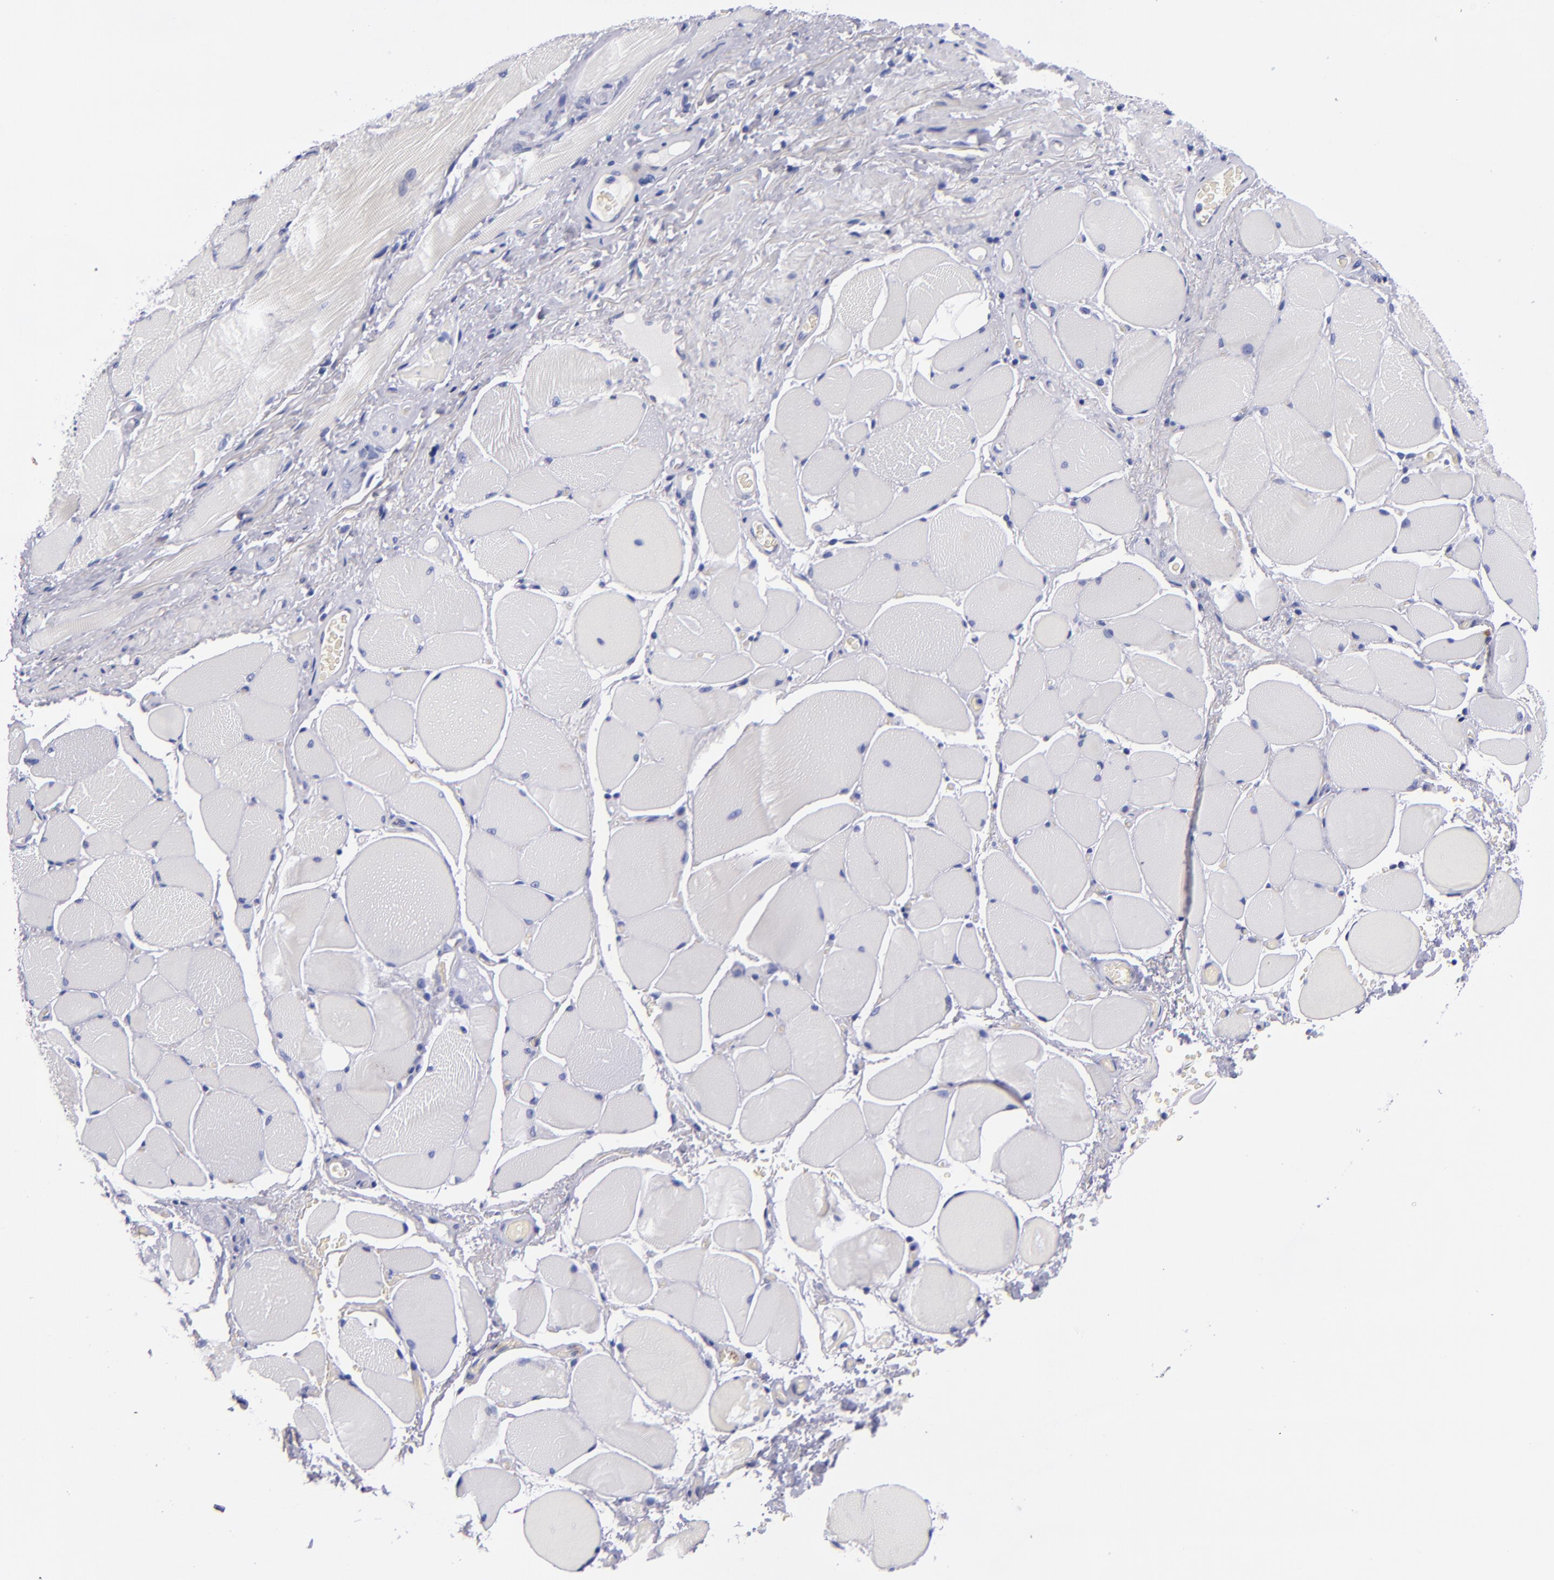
{"staining": {"intensity": "negative", "quantity": "none", "location": "none"}, "tissue": "esophagus", "cell_type": "Squamous epithelial cells", "image_type": "normal", "snomed": [{"axis": "morphology", "description": "Normal tissue, NOS"}, {"axis": "topography", "description": "Esophagus"}], "caption": "This is an immunohistochemistry histopathology image of normal human esophagus. There is no positivity in squamous epithelial cells.", "gene": "NOS3", "patient": {"sex": "female", "age": 61}}